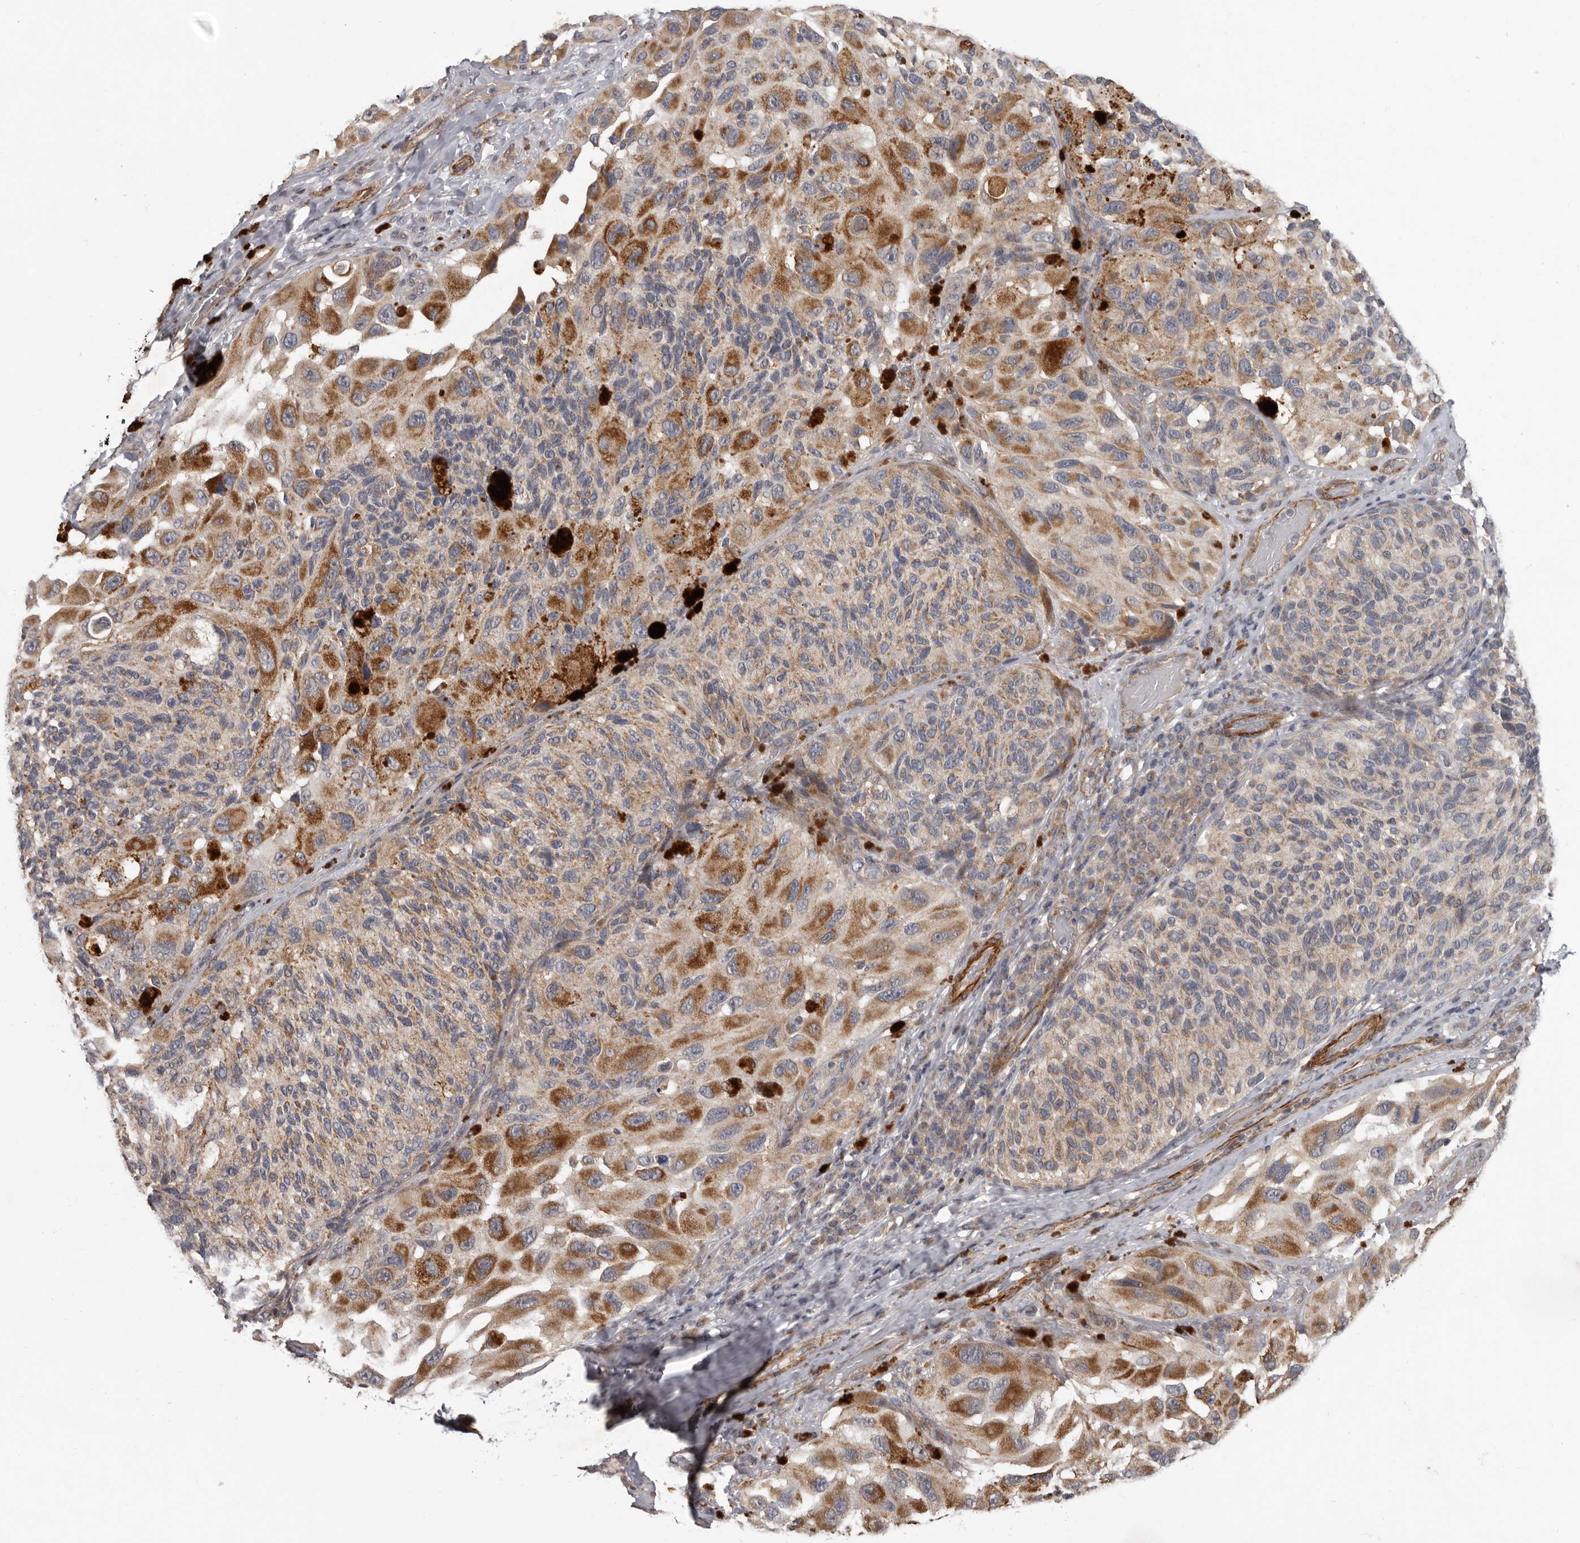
{"staining": {"intensity": "moderate", "quantity": ">75%", "location": "cytoplasmic/membranous"}, "tissue": "melanoma", "cell_type": "Tumor cells", "image_type": "cancer", "snomed": [{"axis": "morphology", "description": "Malignant melanoma, NOS"}, {"axis": "topography", "description": "Skin"}], "caption": "This is an image of IHC staining of malignant melanoma, which shows moderate positivity in the cytoplasmic/membranous of tumor cells.", "gene": "FGFR4", "patient": {"sex": "female", "age": 73}}